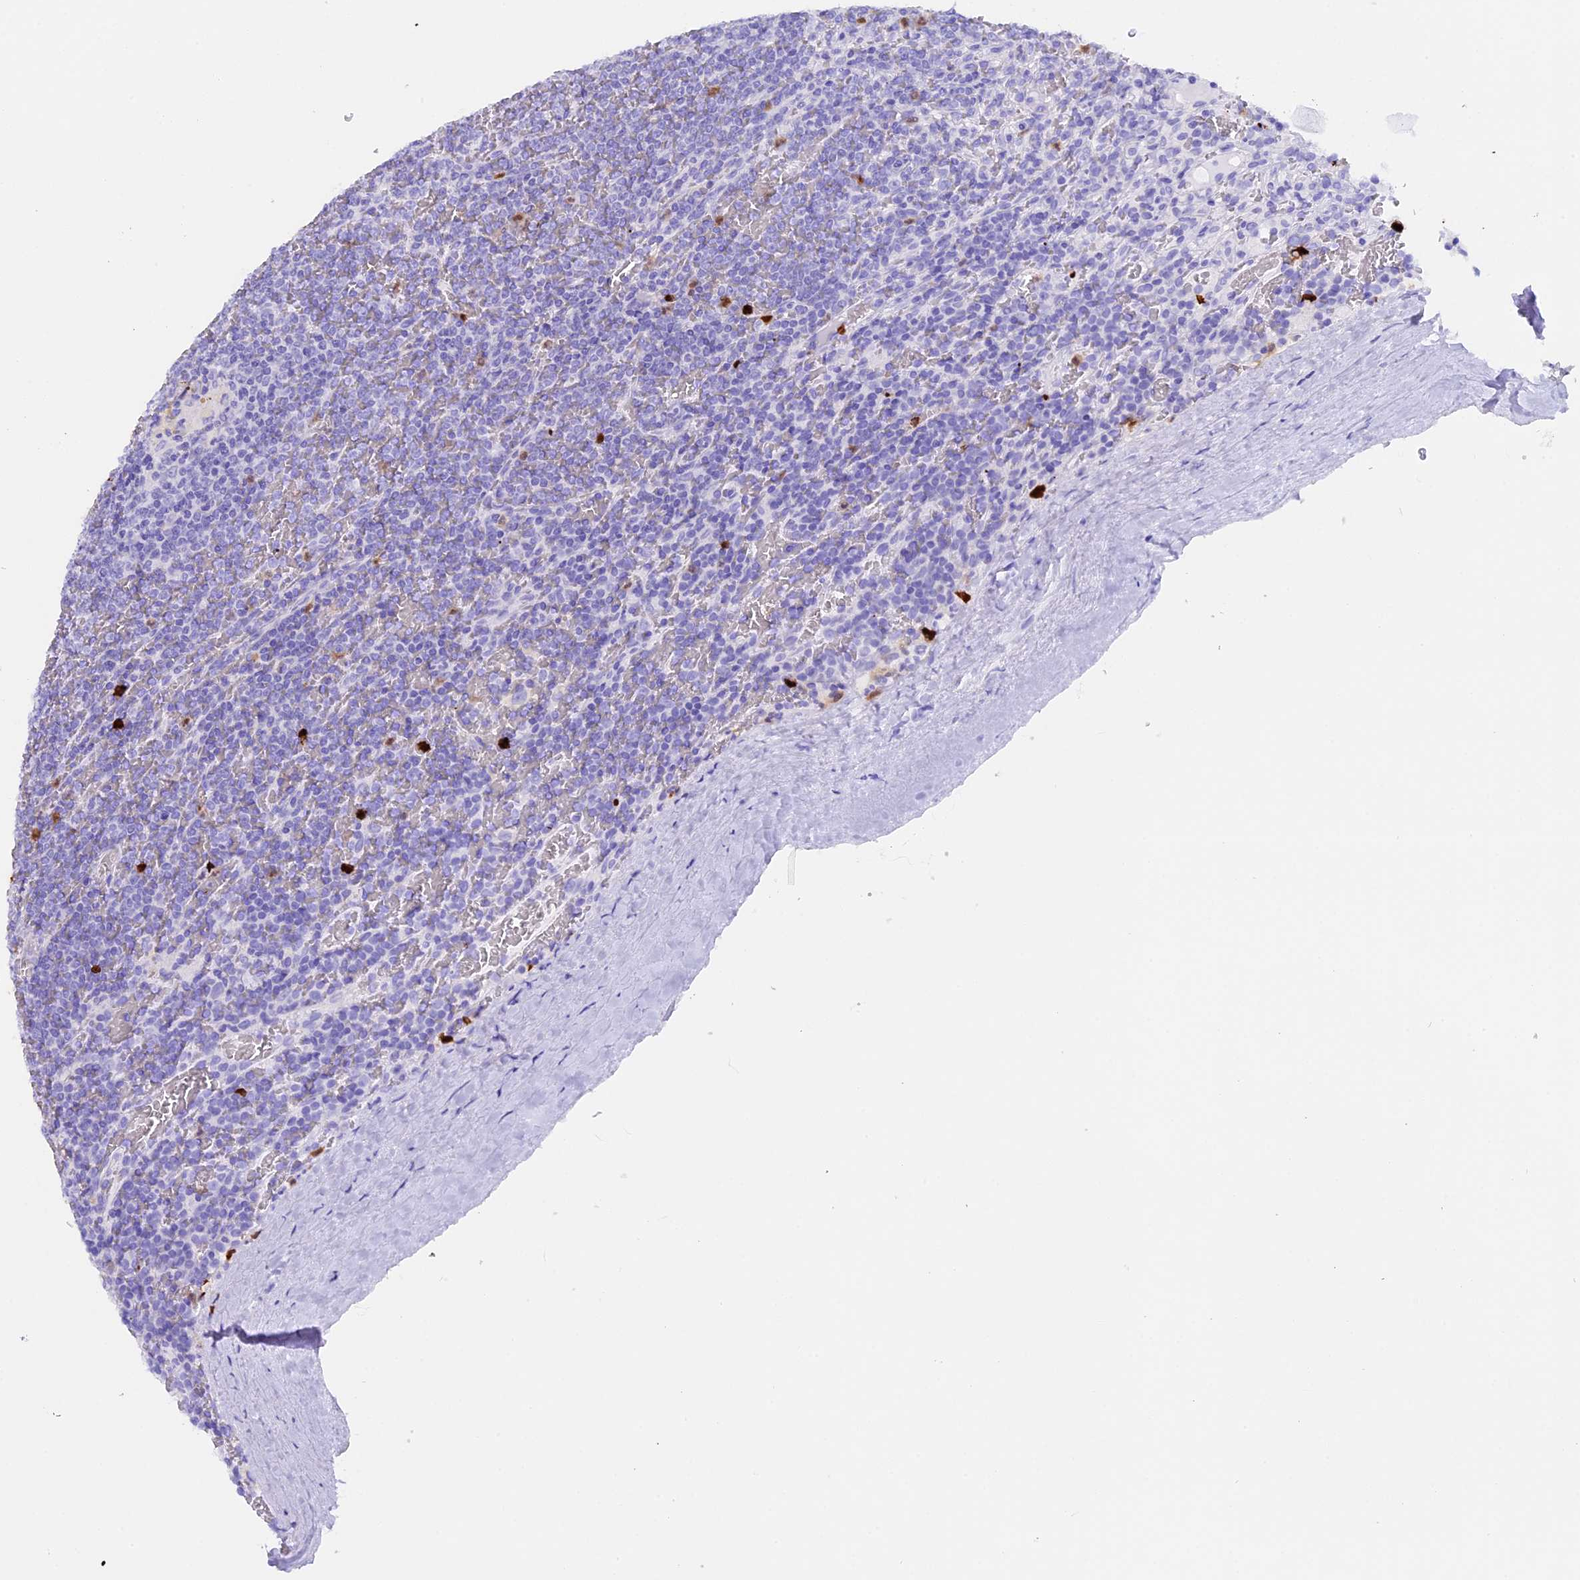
{"staining": {"intensity": "negative", "quantity": "none", "location": "none"}, "tissue": "lymphoma", "cell_type": "Tumor cells", "image_type": "cancer", "snomed": [{"axis": "morphology", "description": "Malignant lymphoma, non-Hodgkin's type, Low grade"}, {"axis": "topography", "description": "Spleen"}], "caption": "Immunohistochemical staining of human malignant lymphoma, non-Hodgkin's type (low-grade) exhibits no significant staining in tumor cells.", "gene": "CLC", "patient": {"sex": "female", "age": 19}}